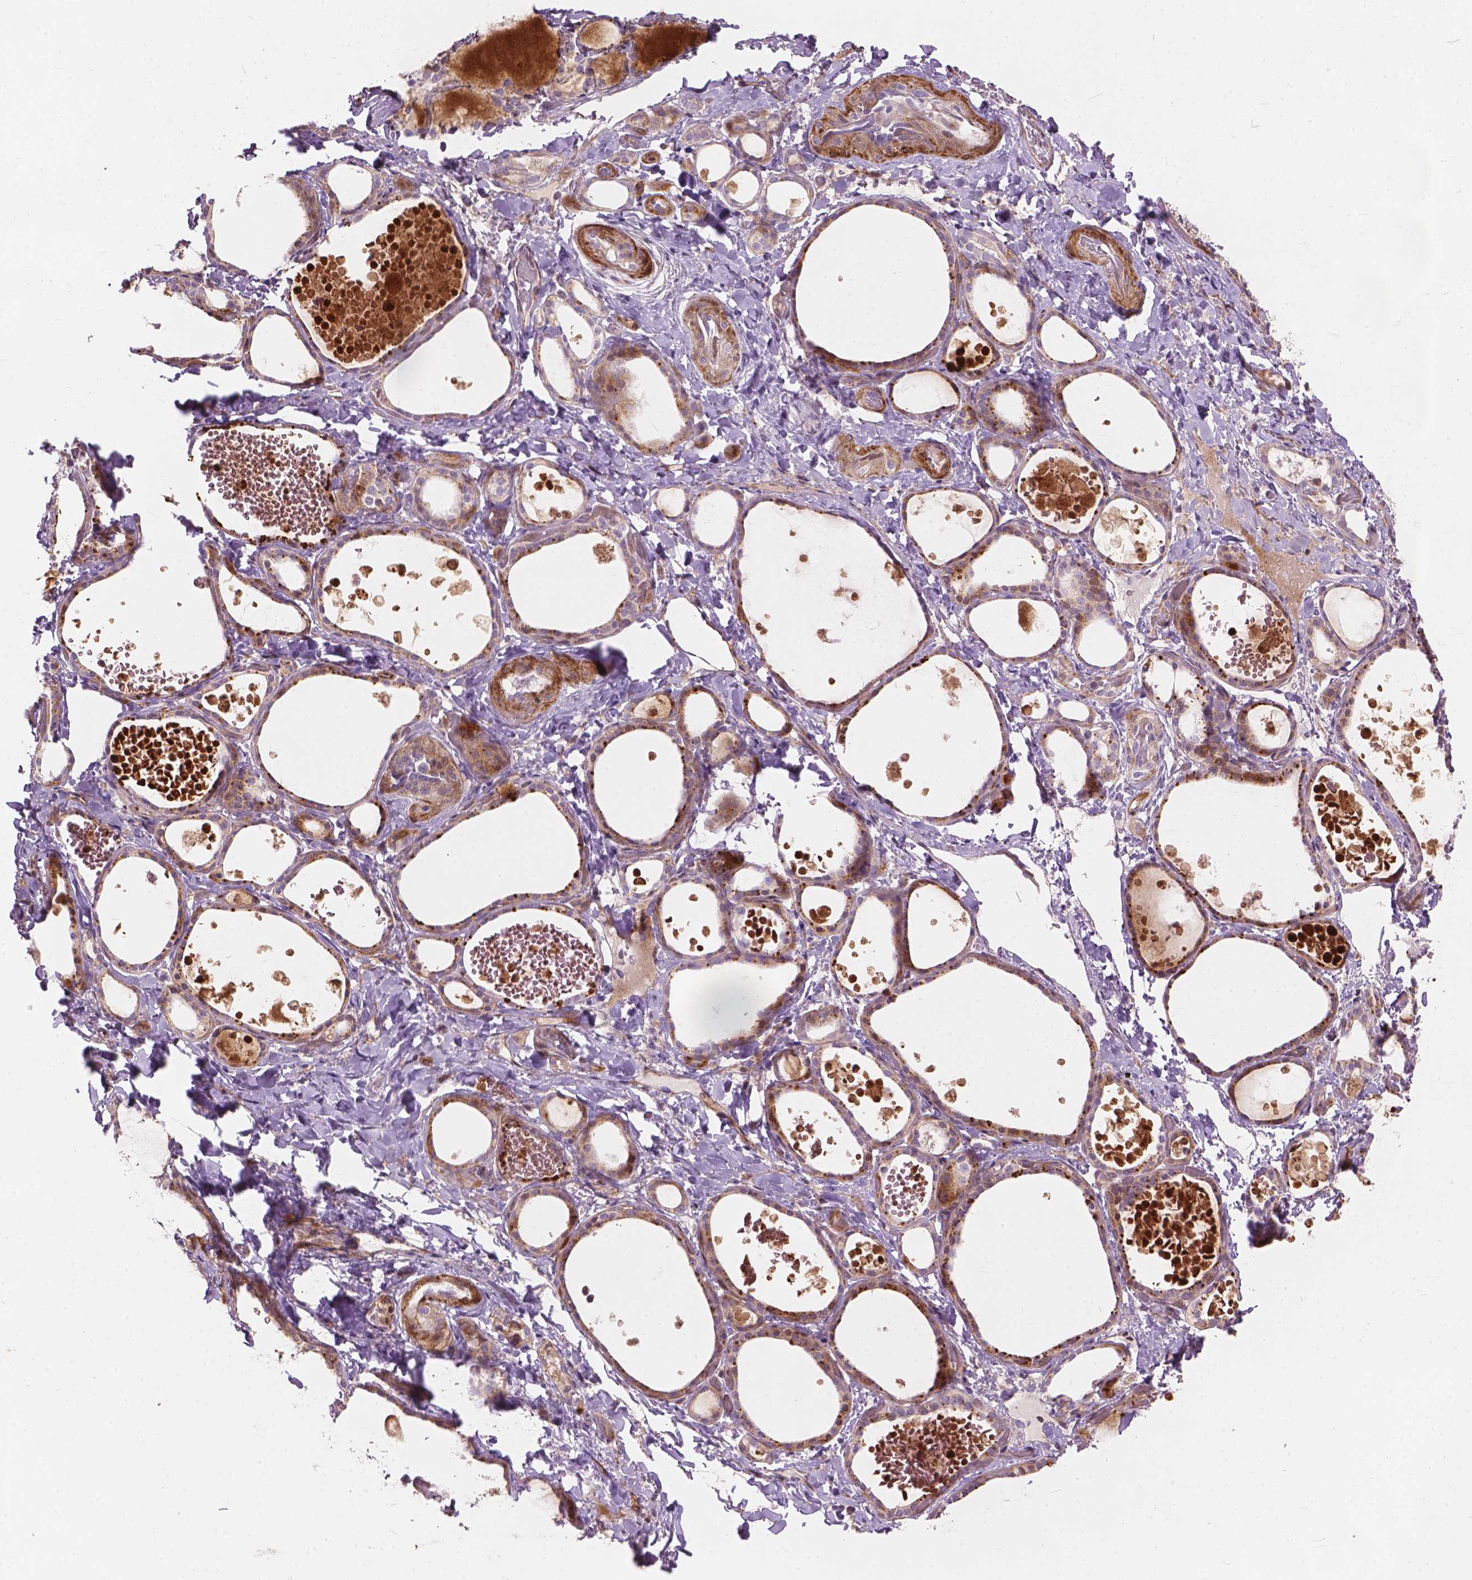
{"staining": {"intensity": "moderate", "quantity": ">75%", "location": "cytoplasmic/membranous"}, "tissue": "thyroid gland", "cell_type": "Glandular cells", "image_type": "normal", "snomed": [{"axis": "morphology", "description": "Normal tissue, NOS"}, {"axis": "topography", "description": "Thyroid gland"}], "caption": "Immunohistochemical staining of unremarkable human thyroid gland displays >75% levels of moderate cytoplasmic/membranous protein staining in about >75% of glandular cells.", "gene": "MORN1", "patient": {"sex": "female", "age": 56}}